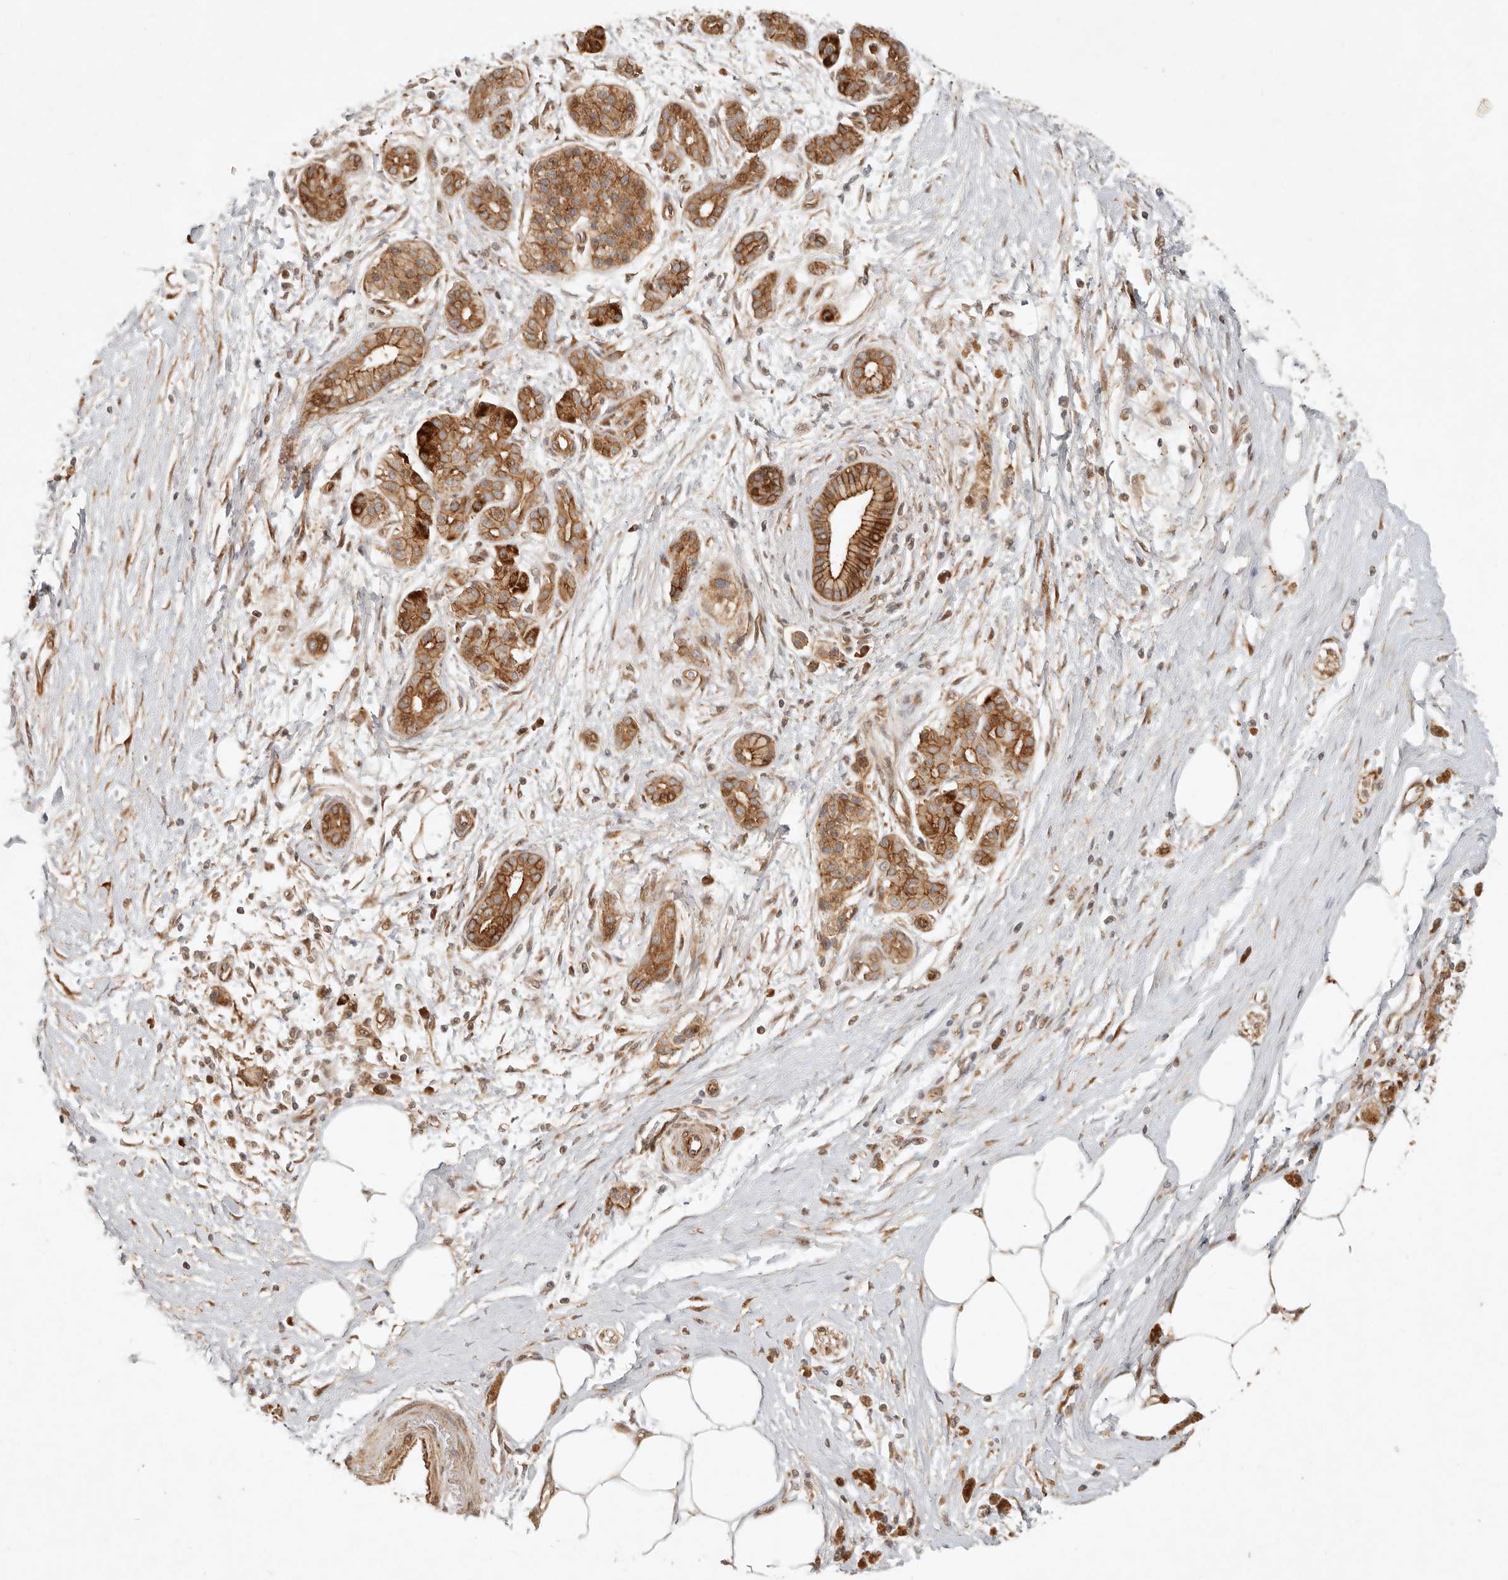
{"staining": {"intensity": "moderate", "quantity": ">75%", "location": "cytoplasmic/membranous"}, "tissue": "pancreatic cancer", "cell_type": "Tumor cells", "image_type": "cancer", "snomed": [{"axis": "morphology", "description": "Adenocarcinoma, NOS"}, {"axis": "topography", "description": "Pancreas"}], "caption": "Pancreatic cancer stained for a protein displays moderate cytoplasmic/membranous positivity in tumor cells. (Brightfield microscopy of DAB IHC at high magnification).", "gene": "KLHL38", "patient": {"sex": "male", "age": 58}}